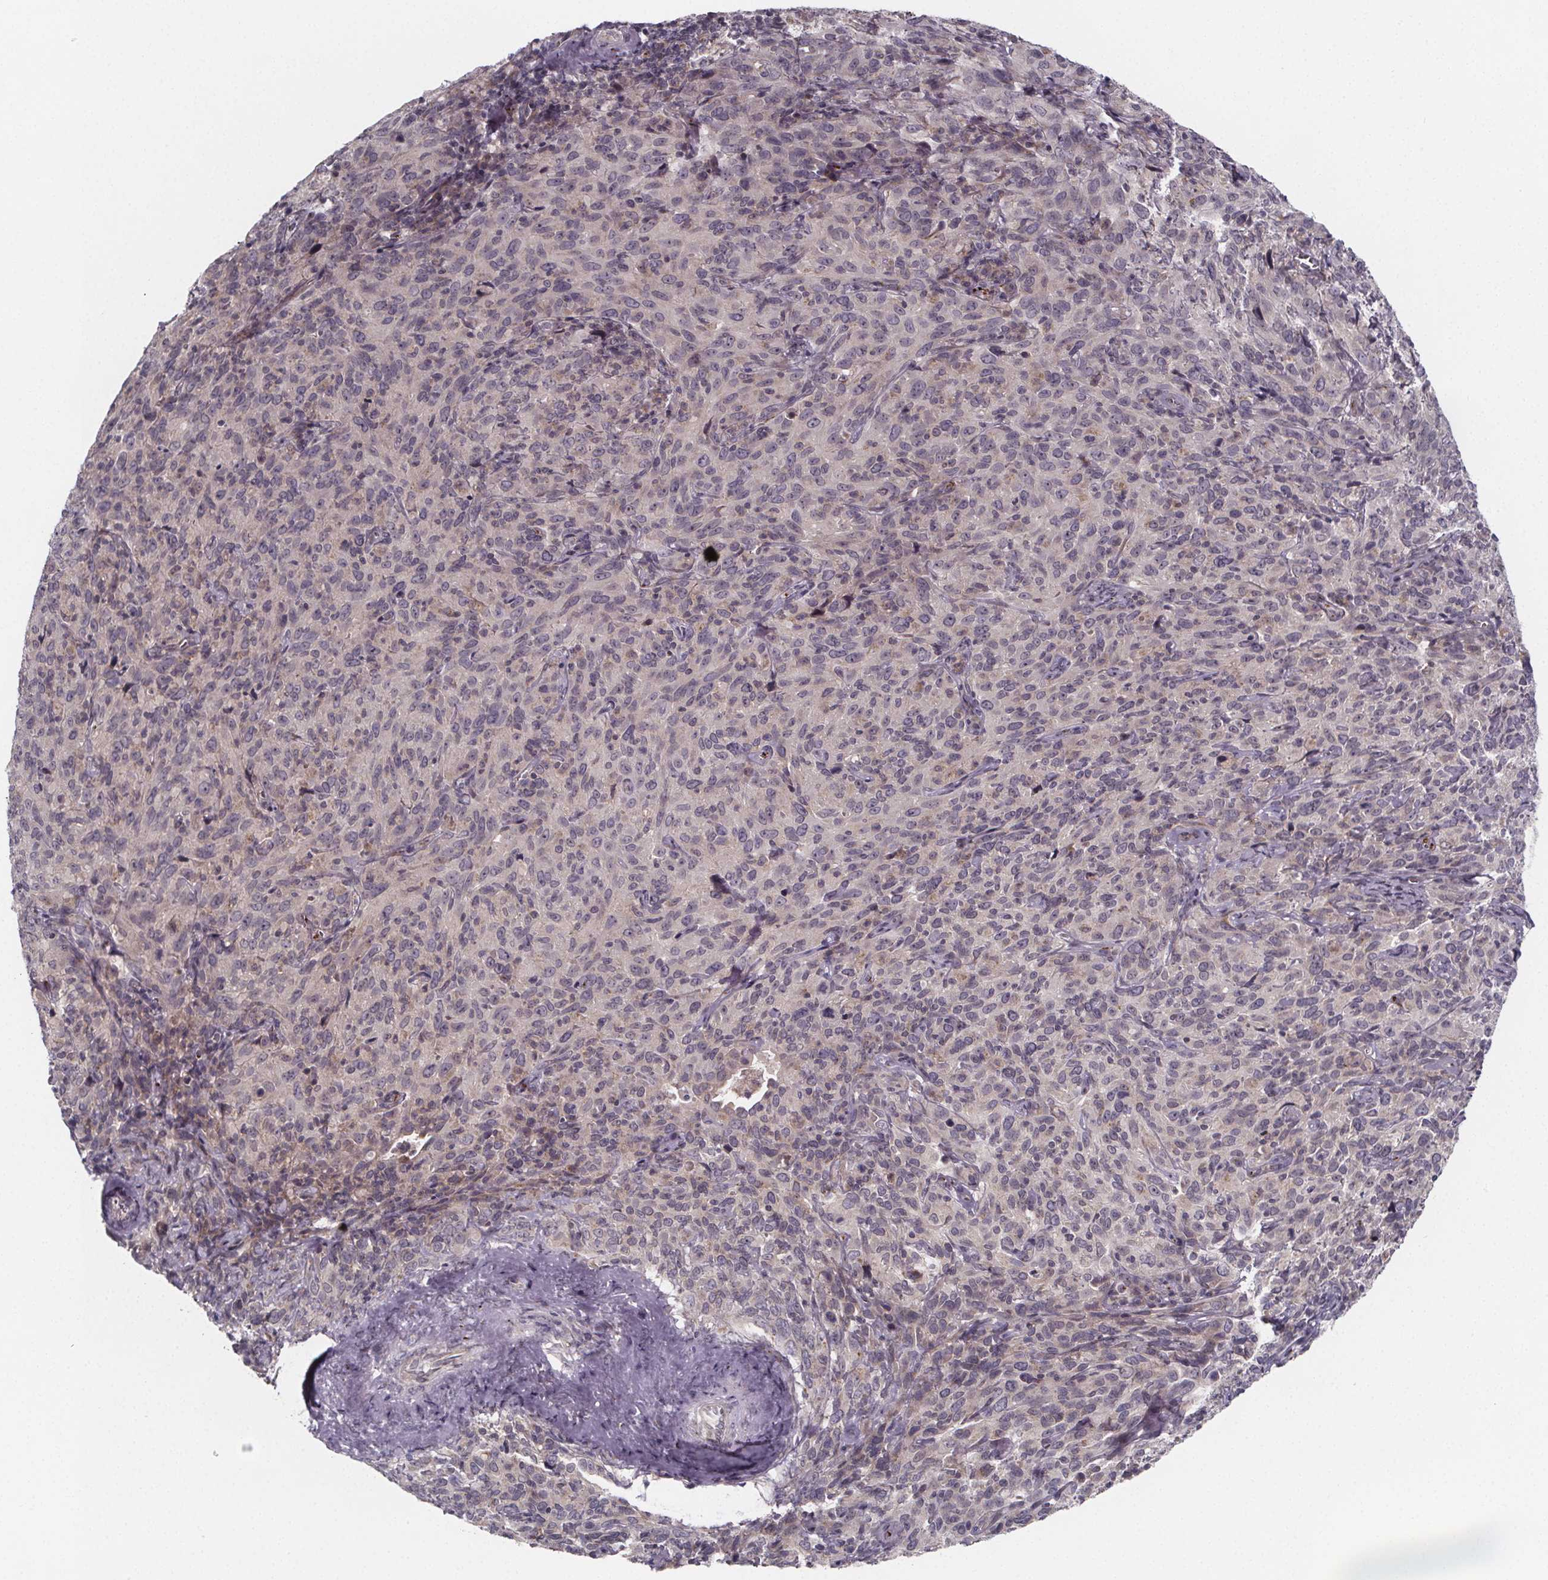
{"staining": {"intensity": "negative", "quantity": "none", "location": "none"}, "tissue": "cervical cancer", "cell_type": "Tumor cells", "image_type": "cancer", "snomed": [{"axis": "morphology", "description": "Squamous cell carcinoma, NOS"}, {"axis": "topography", "description": "Cervix"}], "caption": "IHC of human cervical squamous cell carcinoma exhibits no staining in tumor cells.", "gene": "NDST1", "patient": {"sex": "female", "age": 51}}